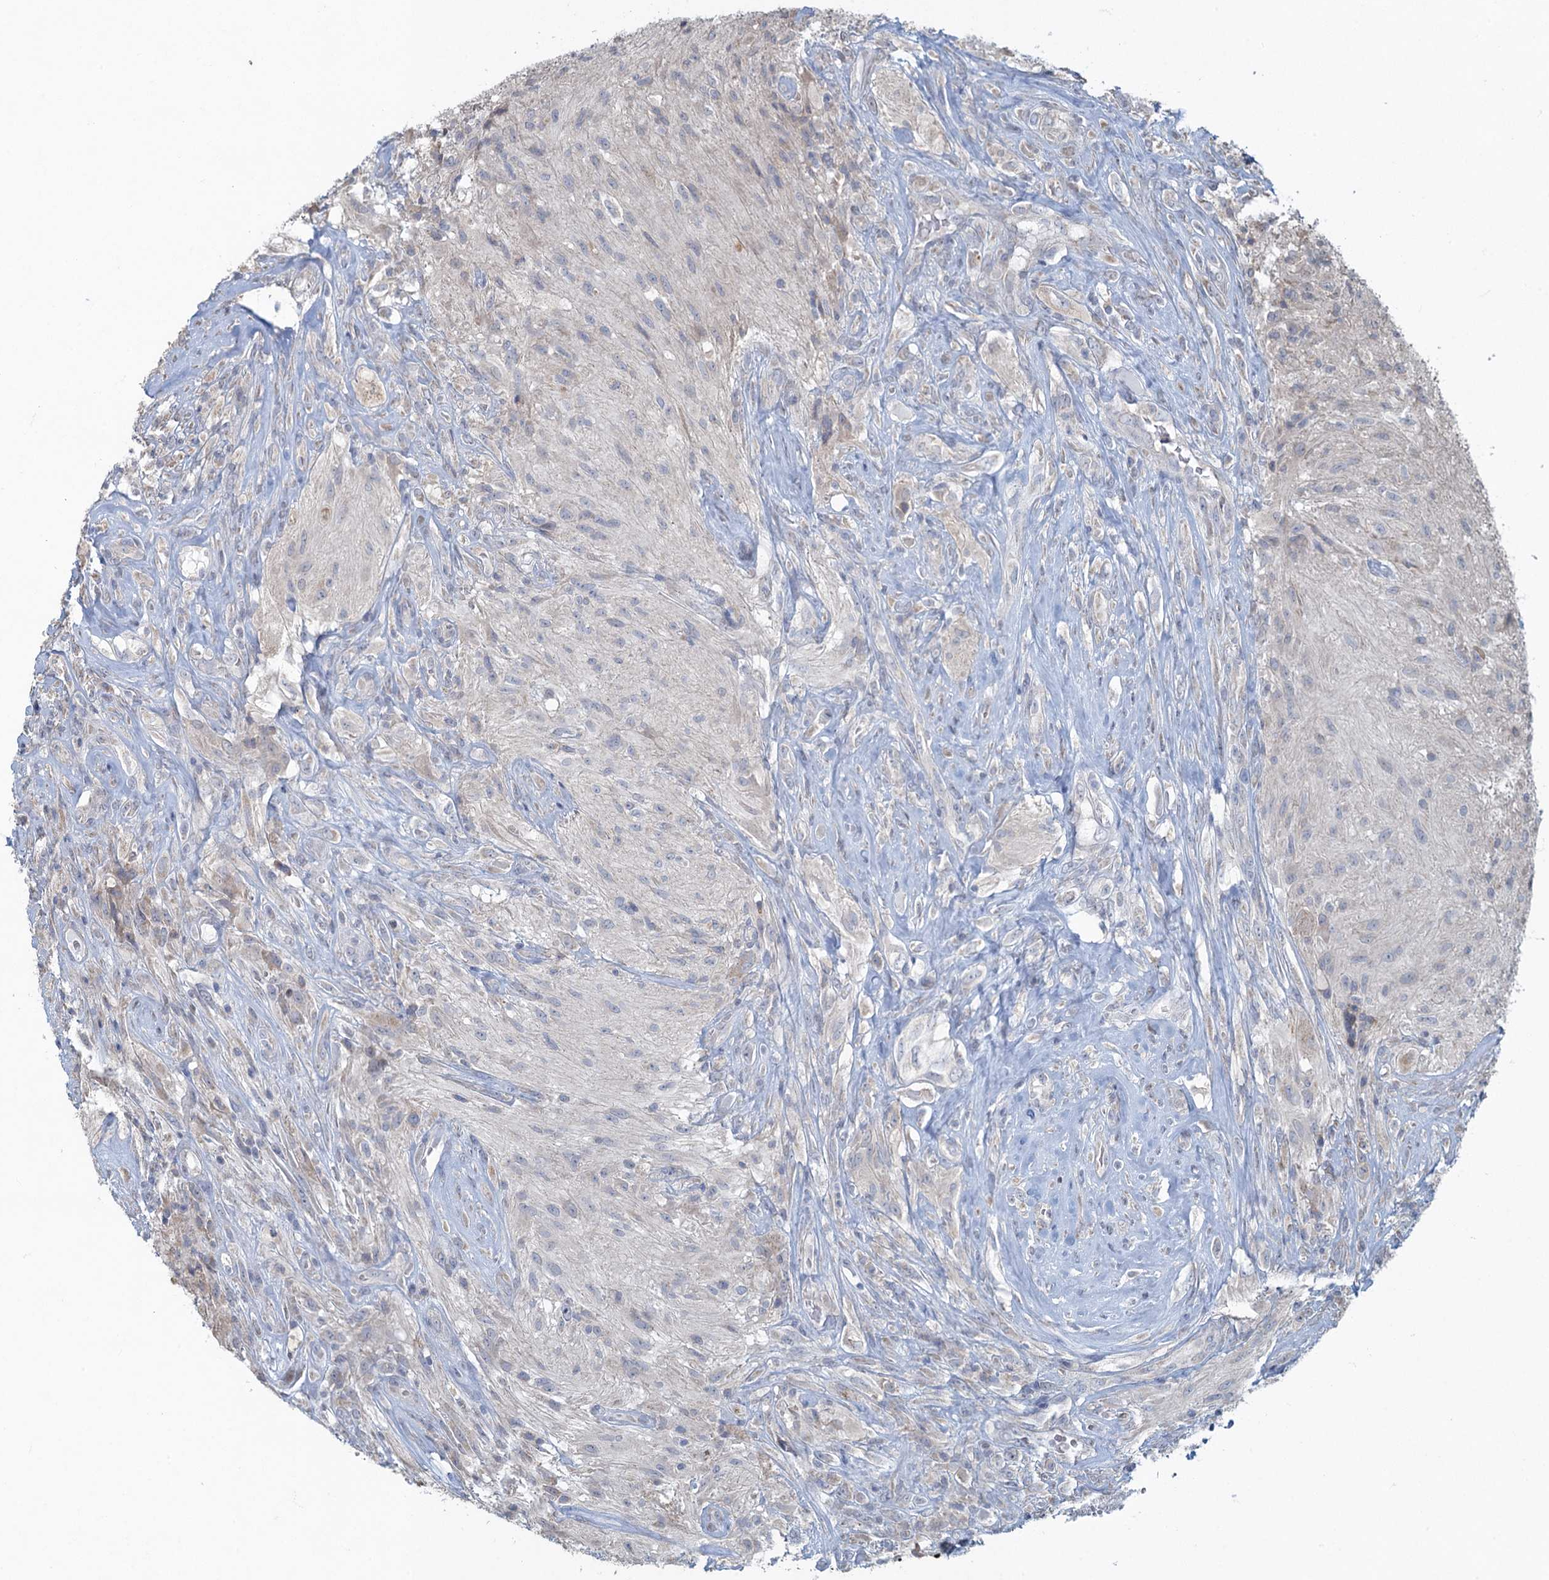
{"staining": {"intensity": "negative", "quantity": "none", "location": "none"}, "tissue": "glioma", "cell_type": "Tumor cells", "image_type": "cancer", "snomed": [{"axis": "morphology", "description": "Glioma, malignant, High grade"}, {"axis": "topography", "description": "Brain"}], "caption": "There is no significant staining in tumor cells of malignant high-grade glioma.", "gene": "TEX35", "patient": {"sex": "male", "age": 56}}